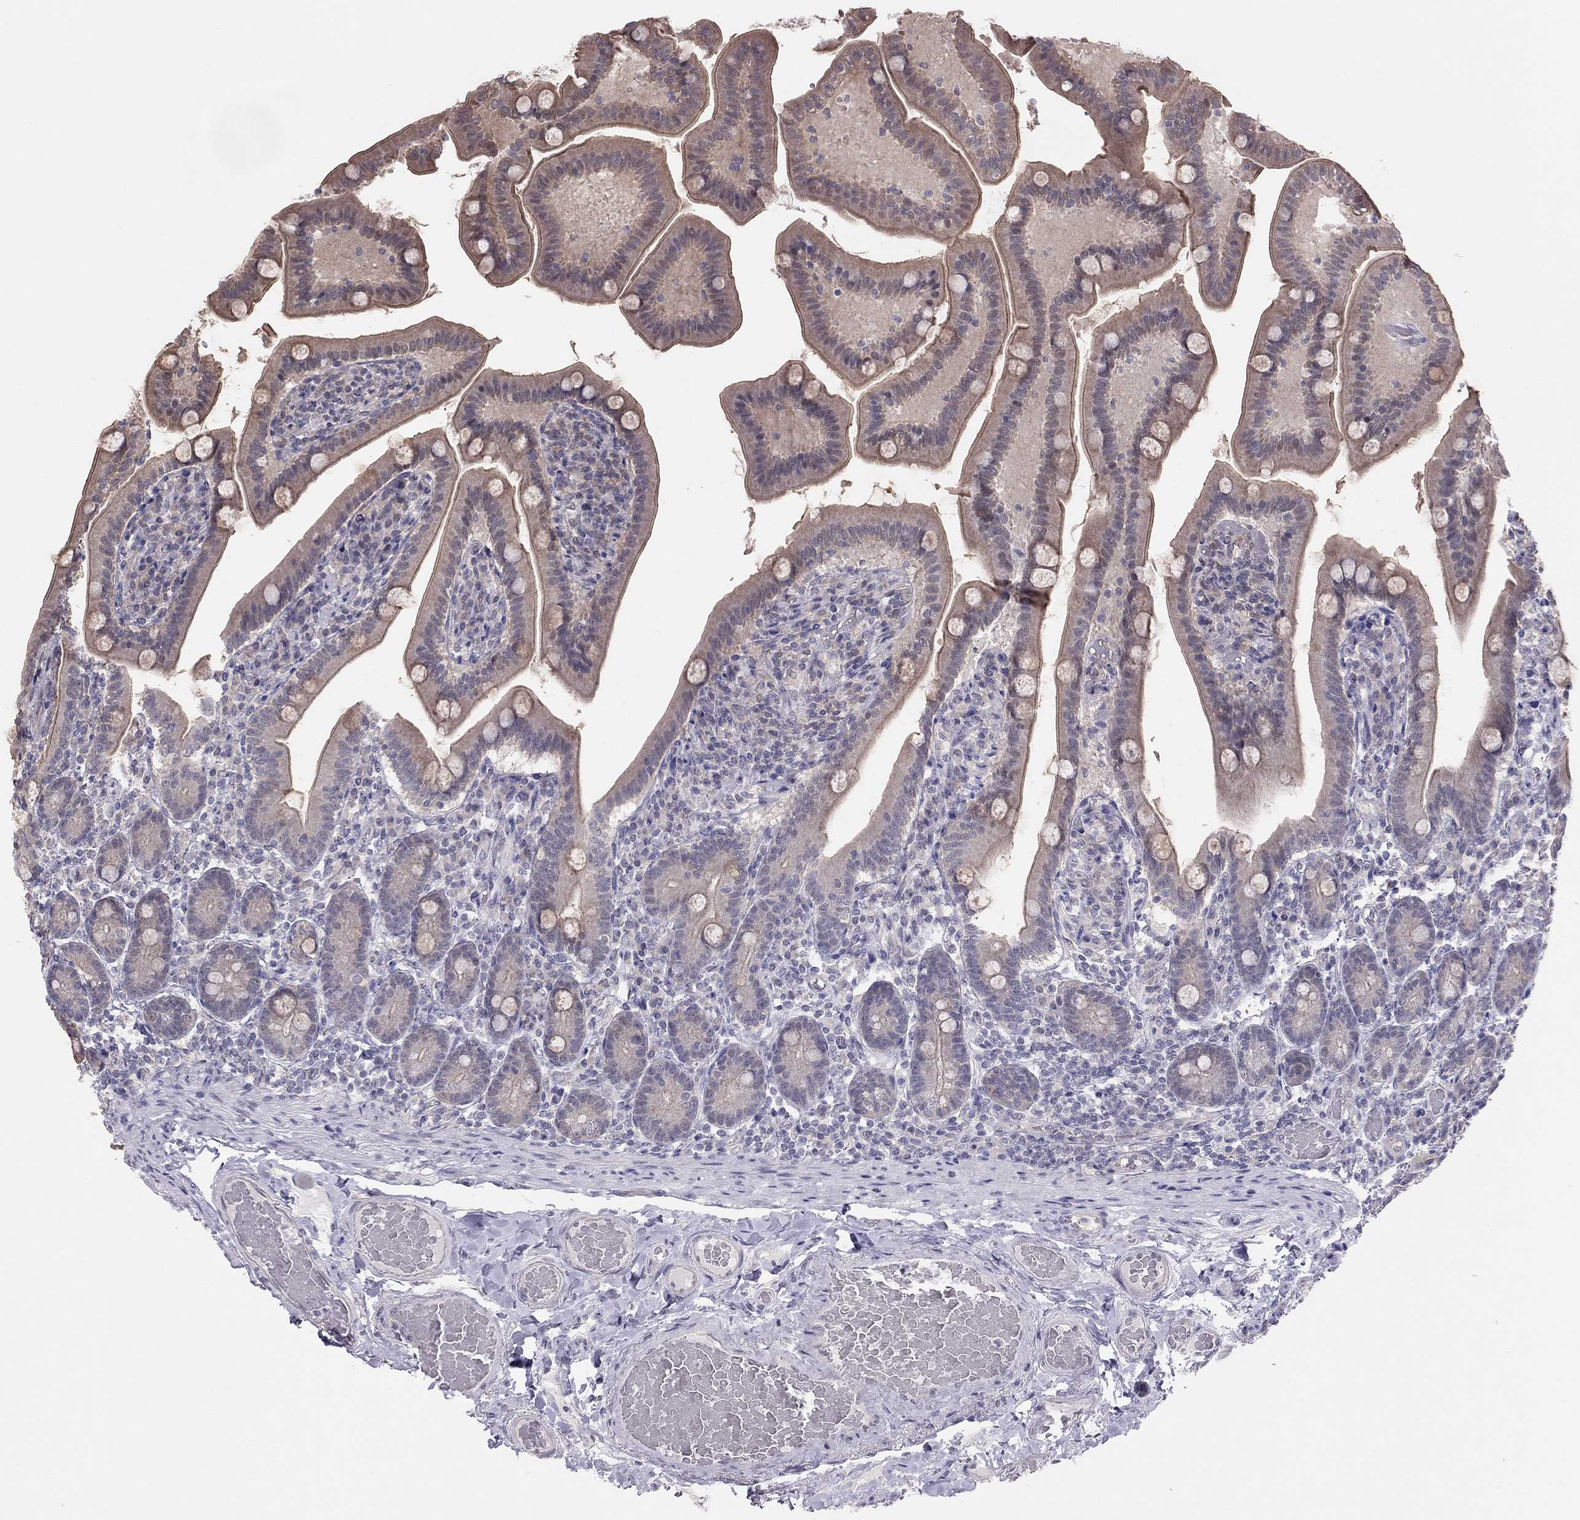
{"staining": {"intensity": "moderate", "quantity": "<25%", "location": "cytoplasmic/membranous"}, "tissue": "small intestine", "cell_type": "Glandular cells", "image_type": "normal", "snomed": [{"axis": "morphology", "description": "Normal tissue, NOS"}, {"axis": "topography", "description": "Small intestine"}], "caption": "Protein analysis of benign small intestine displays moderate cytoplasmic/membranous expression in about <25% of glandular cells.", "gene": "HSF2BP", "patient": {"sex": "male", "age": 66}}